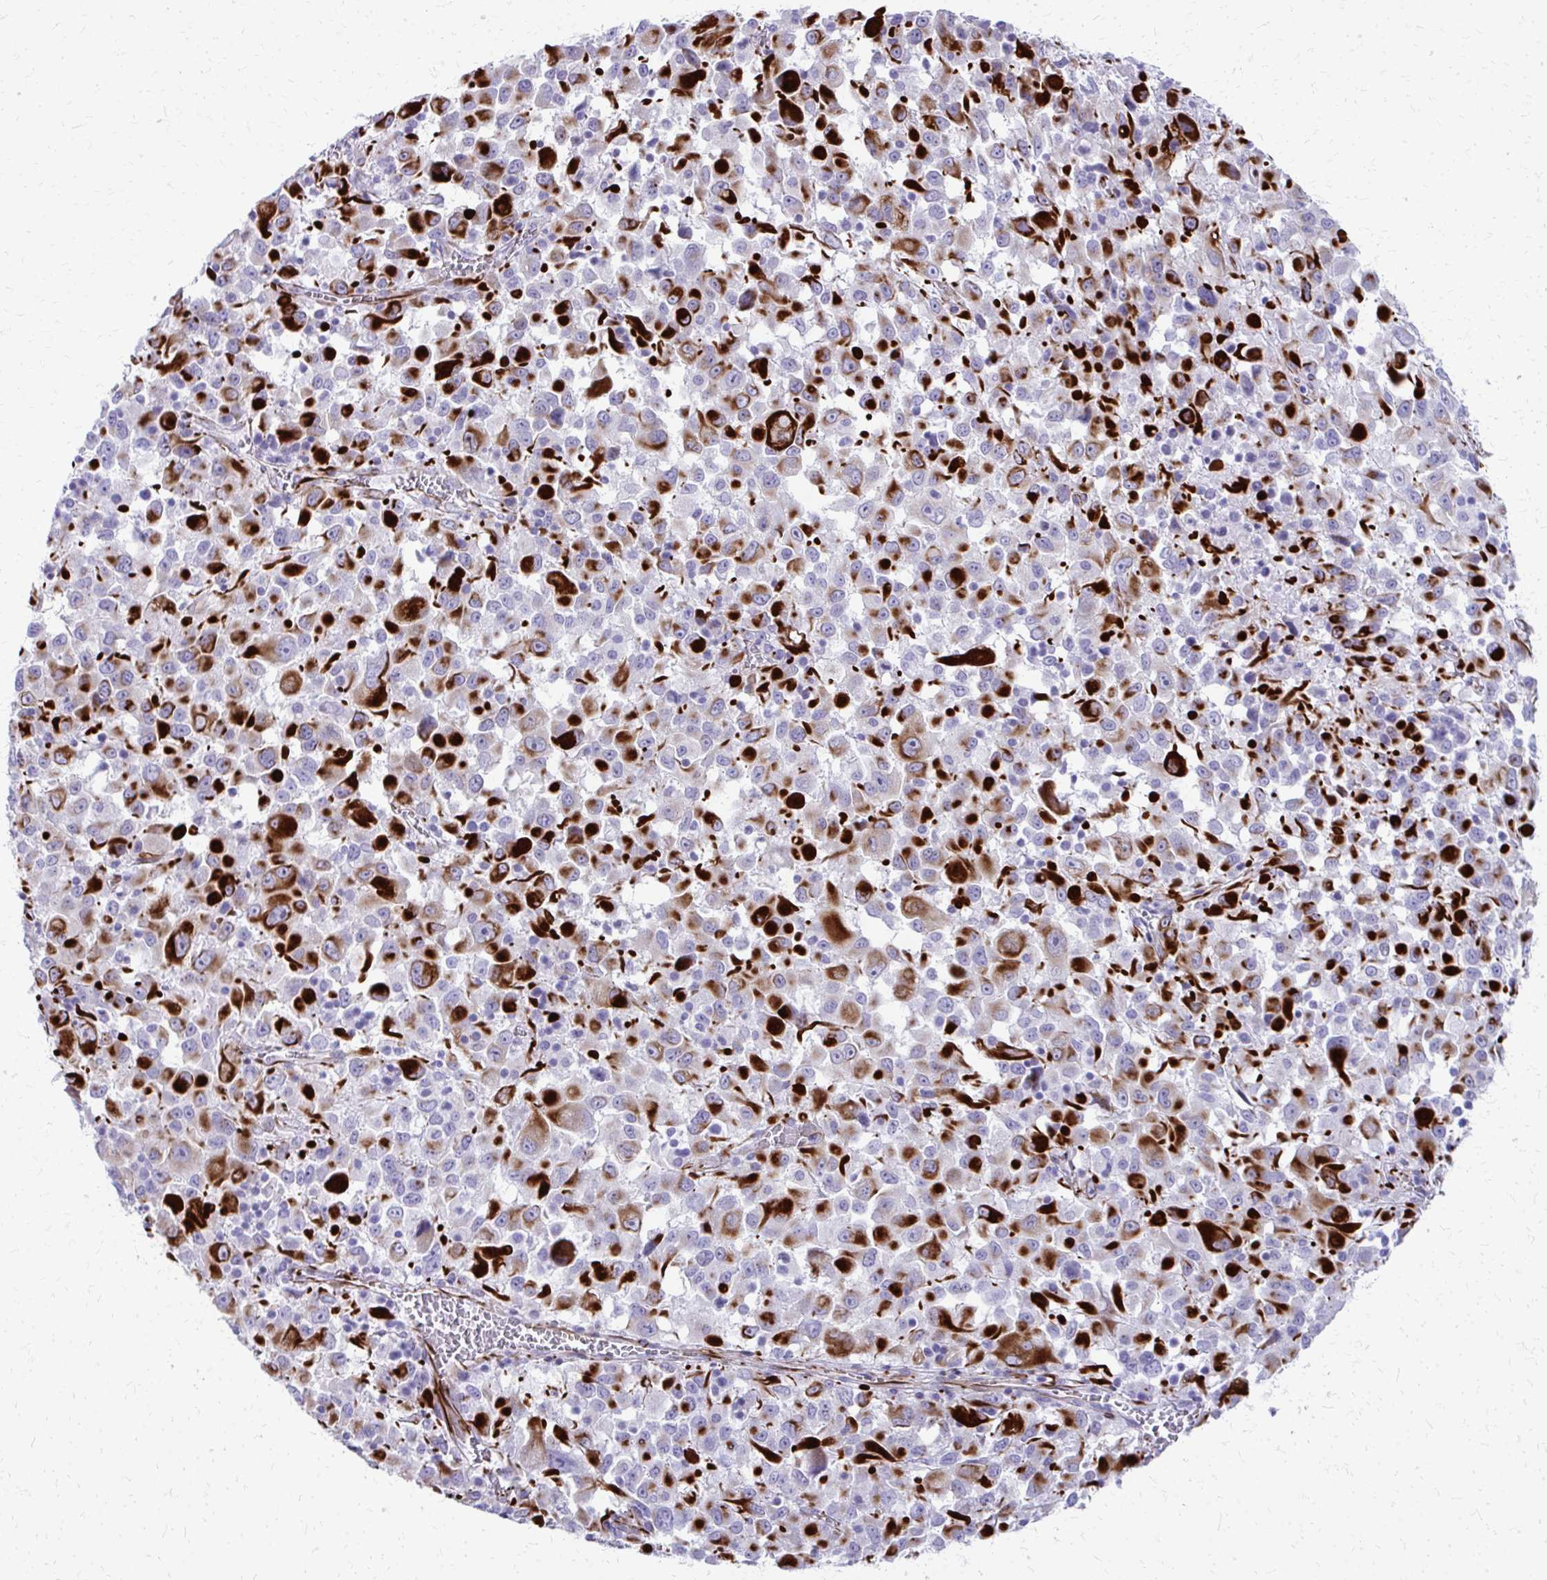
{"staining": {"intensity": "strong", "quantity": "25%-75%", "location": "cytoplasmic/membranous"}, "tissue": "melanoma", "cell_type": "Tumor cells", "image_type": "cancer", "snomed": [{"axis": "morphology", "description": "Malignant melanoma, Metastatic site"}, {"axis": "topography", "description": "Soft tissue"}], "caption": "A micrograph of human melanoma stained for a protein exhibits strong cytoplasmic/membranous brown staining in tumor cells.", "gene": "TRIM6", "patient": {"sex": "male", "age": 50}}